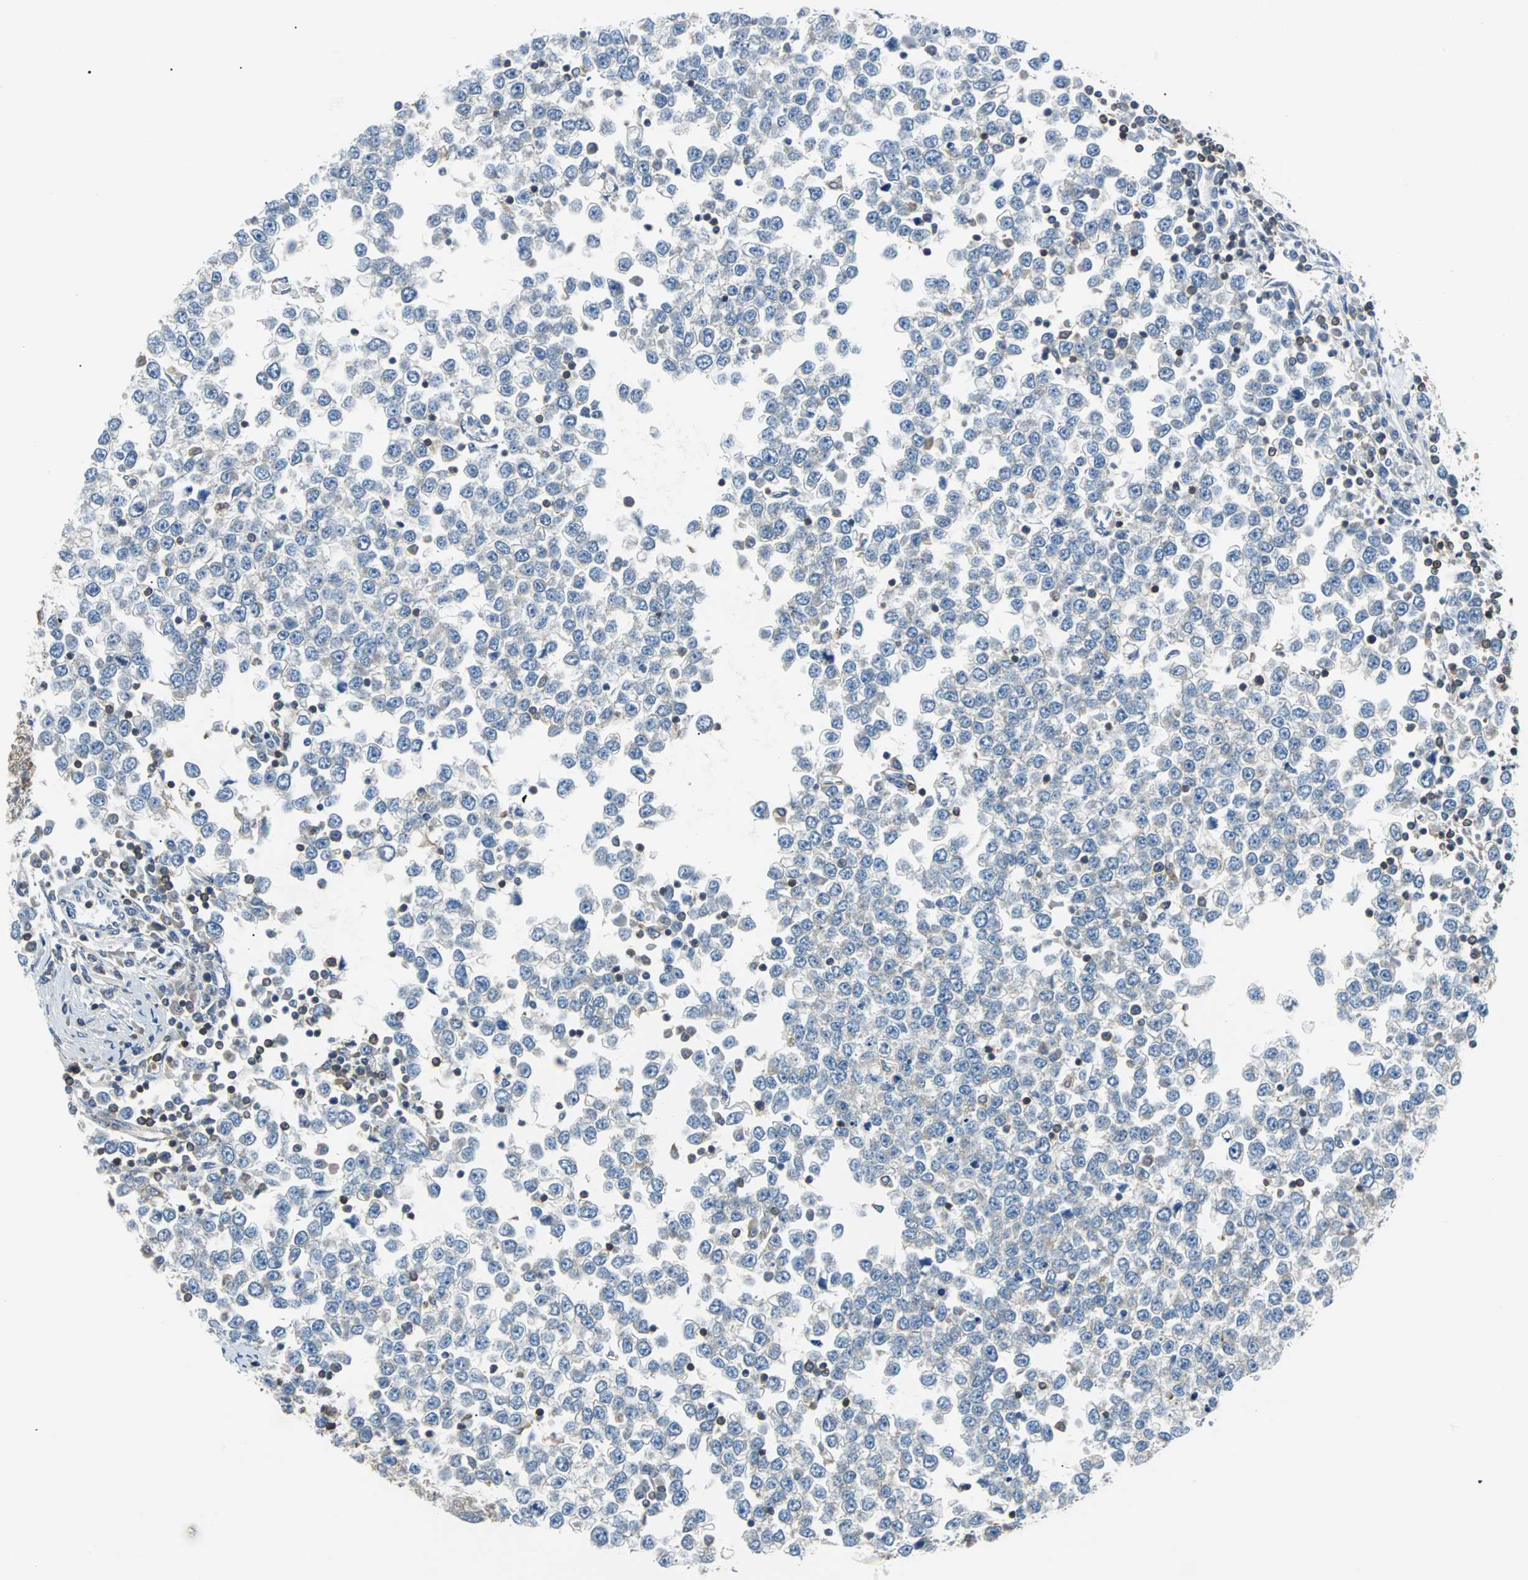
{"staining": {"intensity": "negative", "quantity": "none", "location": "none"}, "tissue": "testis cancer", "cell_type": "Tumor cells", "image_type": "cancer", "snomed": [{"axis": "morphology", "description": "Seminoma, NOS"}, {"axis": "topography", "description": "Testis"}], "caption": "Tumor cells show no significant protein positivity in seminoma (testis).", "gene": "TSC22D4", "patient": {"sex": "male", "age": 65}}